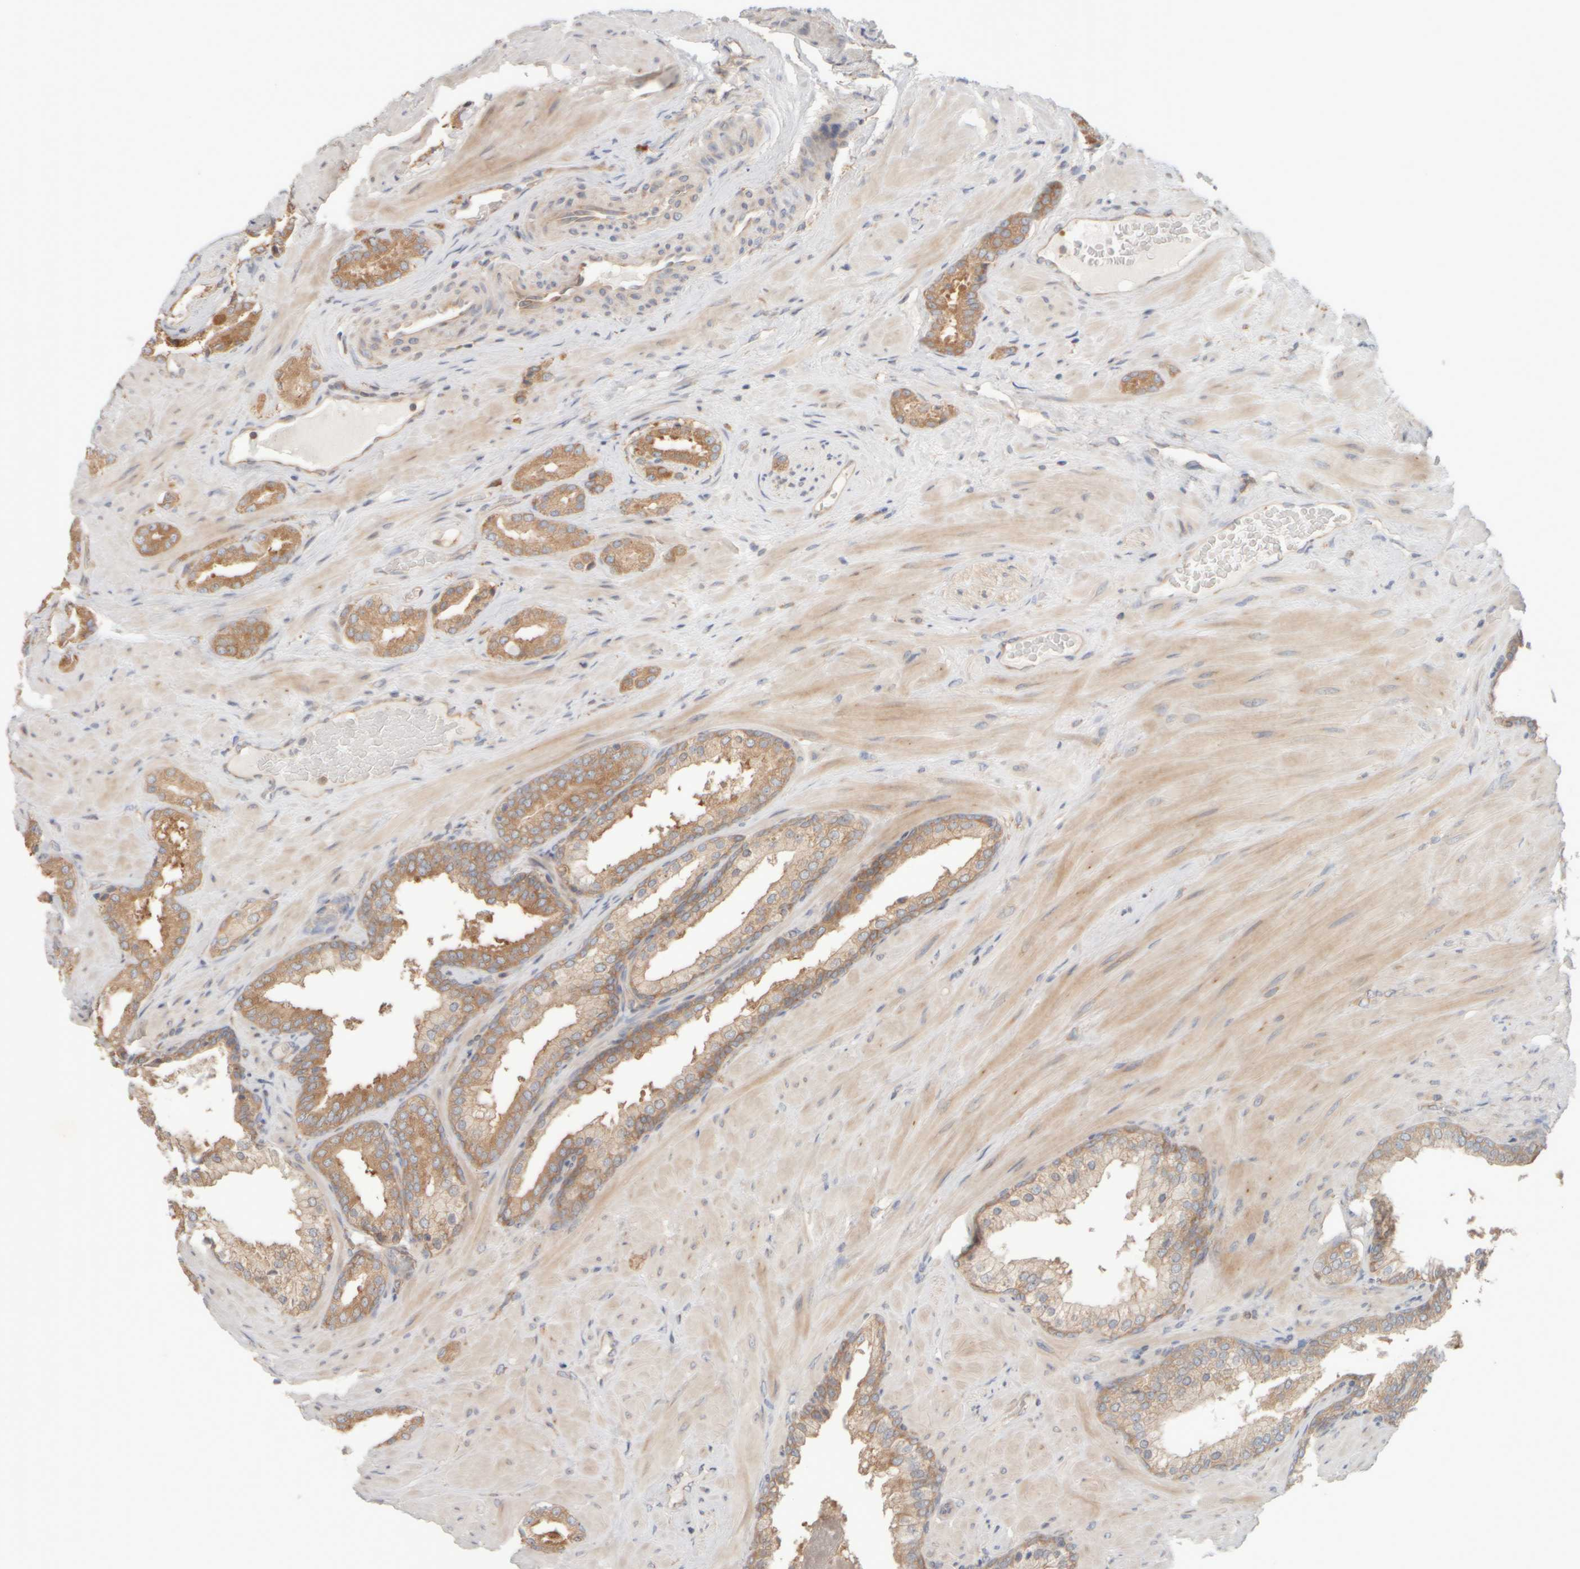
{"staining": {"intensity": "moderate", "quantity": ">75%", "location": "cytoplasmic/membranous"}, "tissue": "prostate cancer", "cell_type": "Tumor cells", "image_type": "cancer", "snomed": [{"axis": "morphology", "description": "Adenocarcinoma, High grade"}, {"axis": "topography", "description": "Prostate"}], "caption": "Immunohistochemistry photomicrograph of neoplastic tissue: prostate adenocarcinoma (high-grade) stained using IHC demonstrates medium levels of moderate protein expression localized specifically in the cytoplasmic/membranous of tumor cells, appearing as a cytoplasmic/membranous brown color.", "gene": "EIF2B3", "patient": {"sex": "male", "age": 64}}